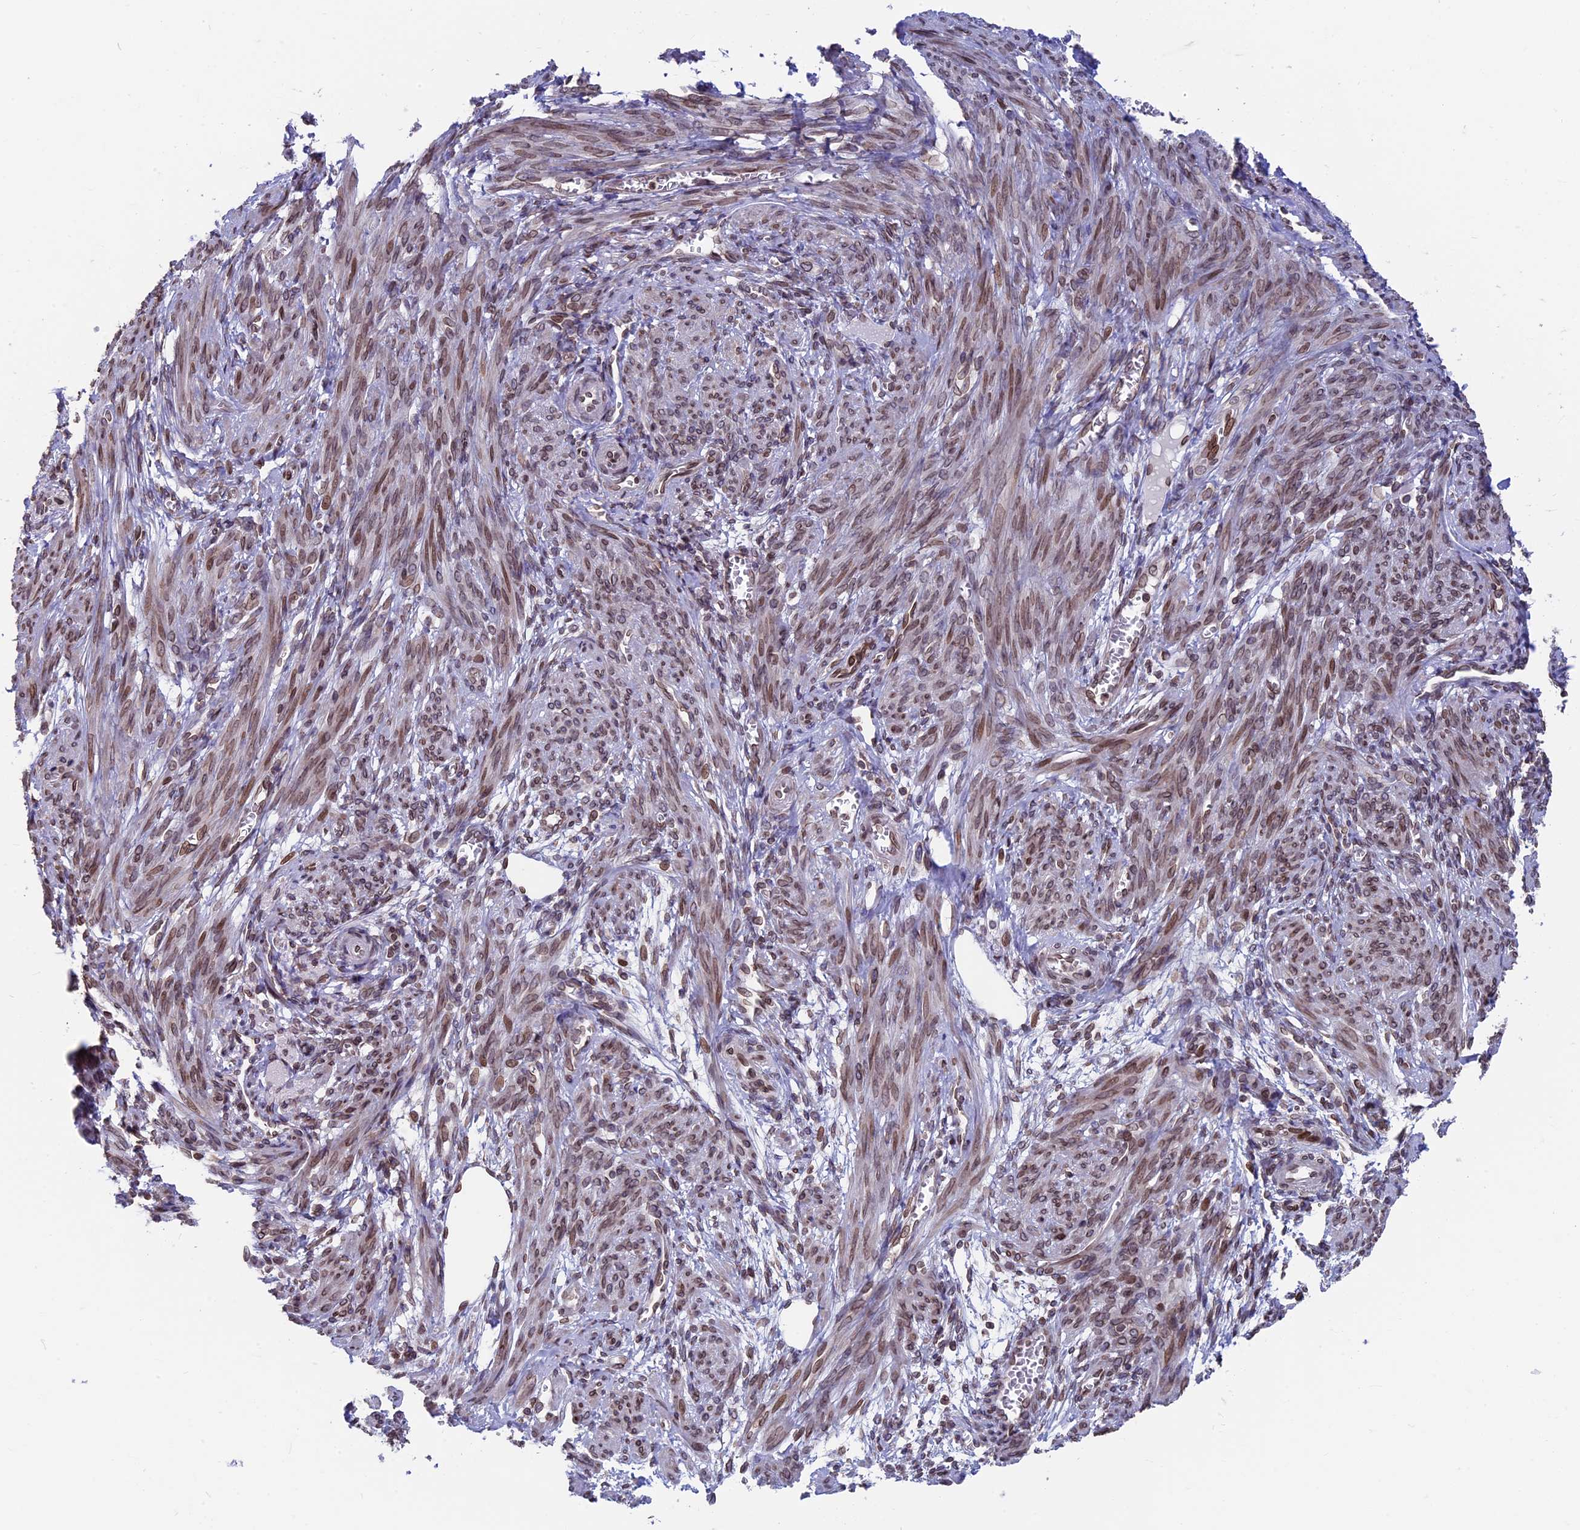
{"staining": {"intensity": "moderate", "quantity": ">75%", "location": "cytoplasmic/membranous,nuclear"}, "tissue": "smooth muscle", "cell_type": "Smooth muscle cells", "image_type": "normal", "snomed": [{"axis": "morphology", "description": "Normal tissue, NOS"}, {"axis": "topography", "description": "Smooth muscle"}], "caption": "Smooth muscle cells exhibit medium levels of moderate cytoplasmic/membranous,nuclear staining in about >75% of cells in unremarkable smooth muscle. The protein is stained brown, and the nuclei are stained in blue (DAB (3,3'-diaminobenzidine) IHC with brightfield microscopy, high magnification).", "gene": "PTCHD4", "patient": {"sex": "female", "age": 39}}